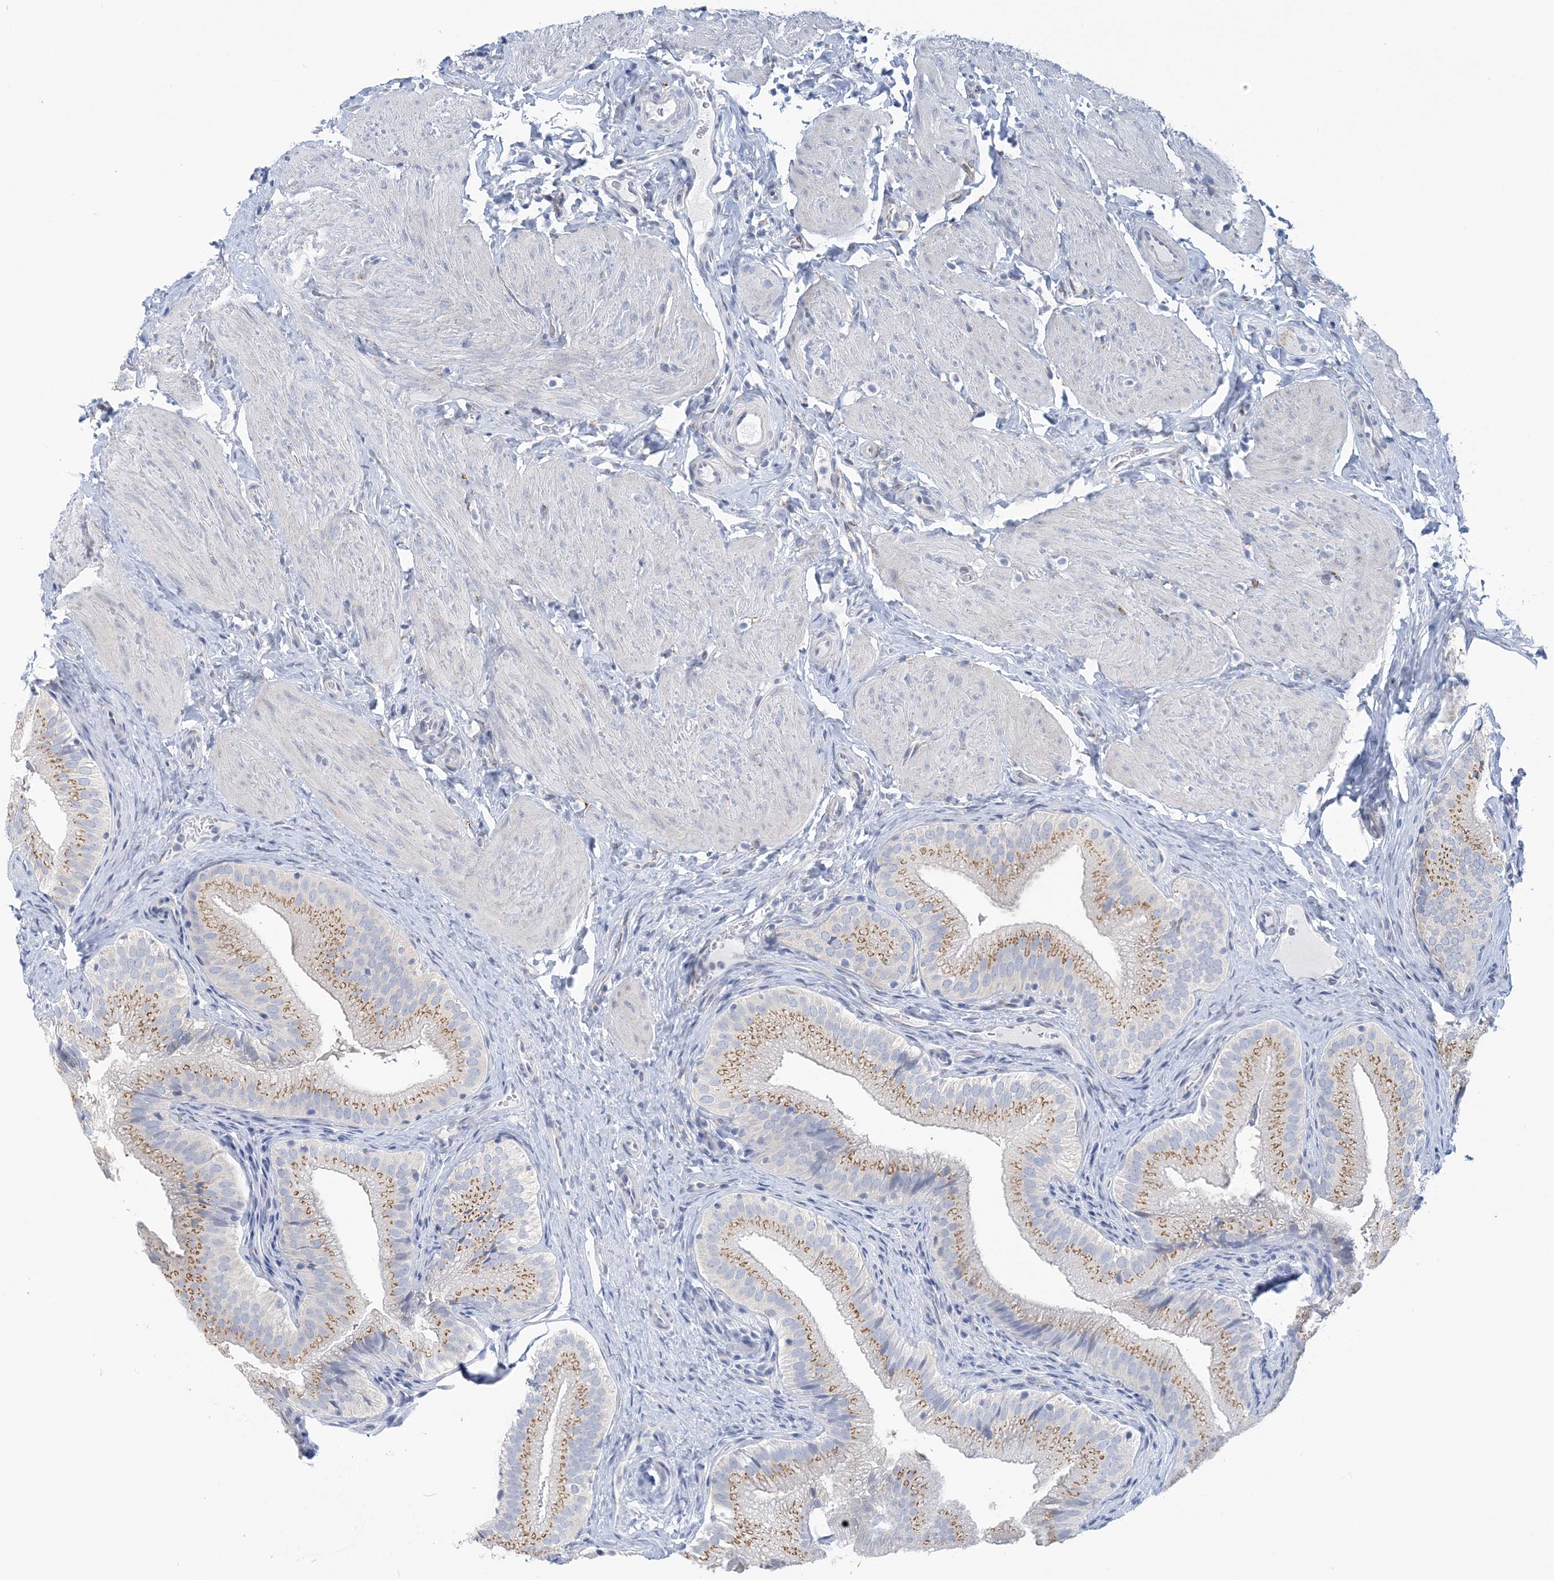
{"staining": {"intensity": "moderate", "quantity": ">75%", "location": "cytoplasmic/membranous"}, "tissue": "gallbladder", "cell_type": "Glandular cells", "image_type": "normal", "snomed": [{"axis": "morphology", "description": "Normal tissue, NOS"}, {"axis": "topography", "description": "Gallbladder"}], "caption": "The immunohistochemical stain highlights moderate cytoplasmic/membranous positivity in glandular cells of unremarkable gallbladder. (DAB IHC with brightfield microscopy, high magnification).", "gene": "PLEKHG4B", "patient": {"sex": "female", "age": 30}}